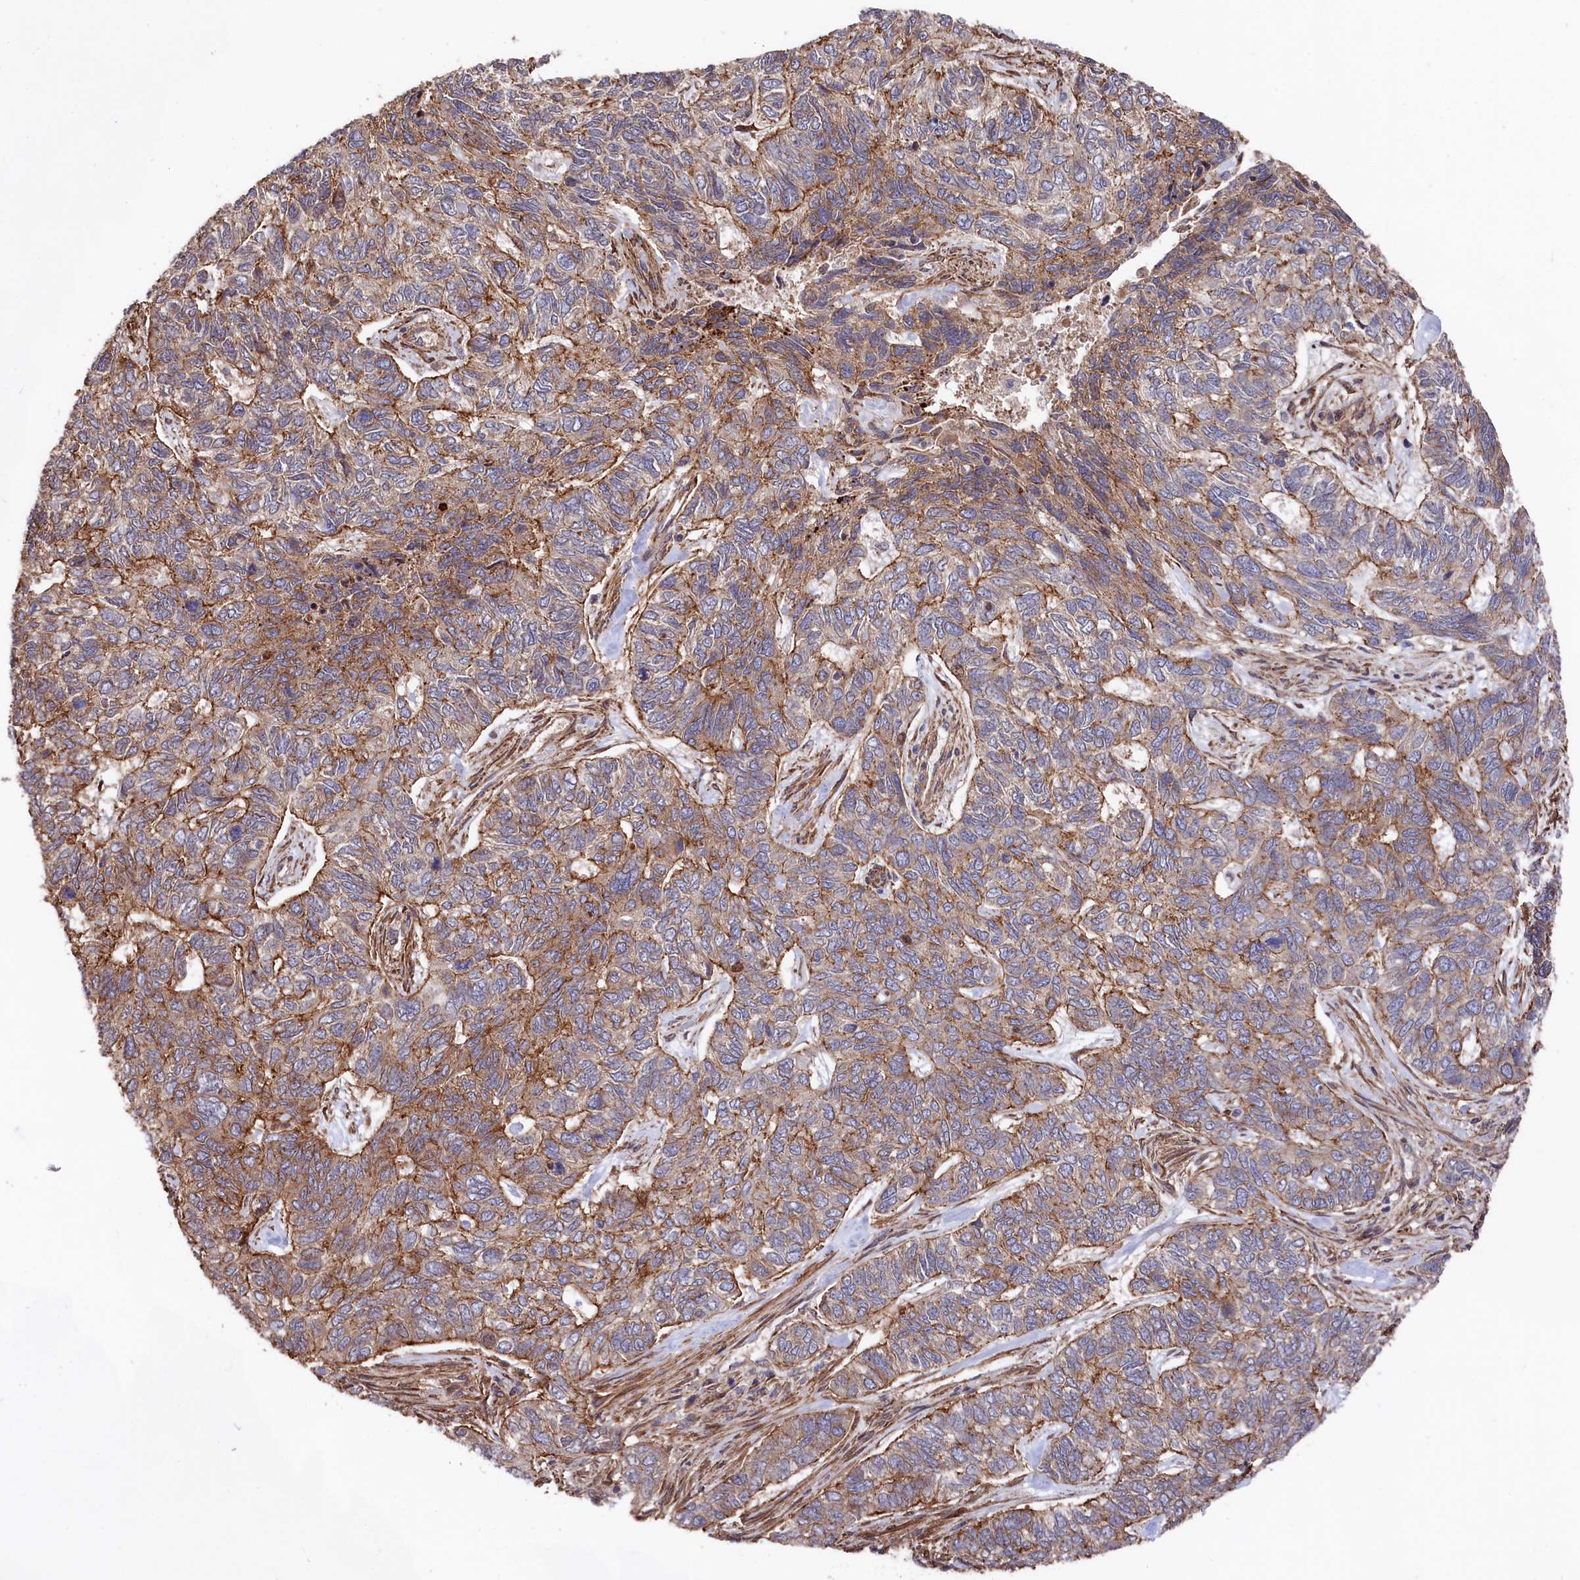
{"staining": {"intensity": "moderate", "quantity": "25%-75%", "location": "cytoplasmic/membranous"}, "tissue": "skin cancer", "cell_type": "Tumor cells", "image_type": "cancer", "snomed": [{"axis": "morphology", "description": "Basal cell carcinoma"}, {"axis": "topography", "description": "Skin"}], "caption": "There is medium levels of moderate cytoplasmic/membranous expression in tumor cells of skin cancer, as demonstrated by immunohistochemical staining (brown color).", "gene": "TNKS1BP1", "patient": {"sex": "female", "age": 65}}